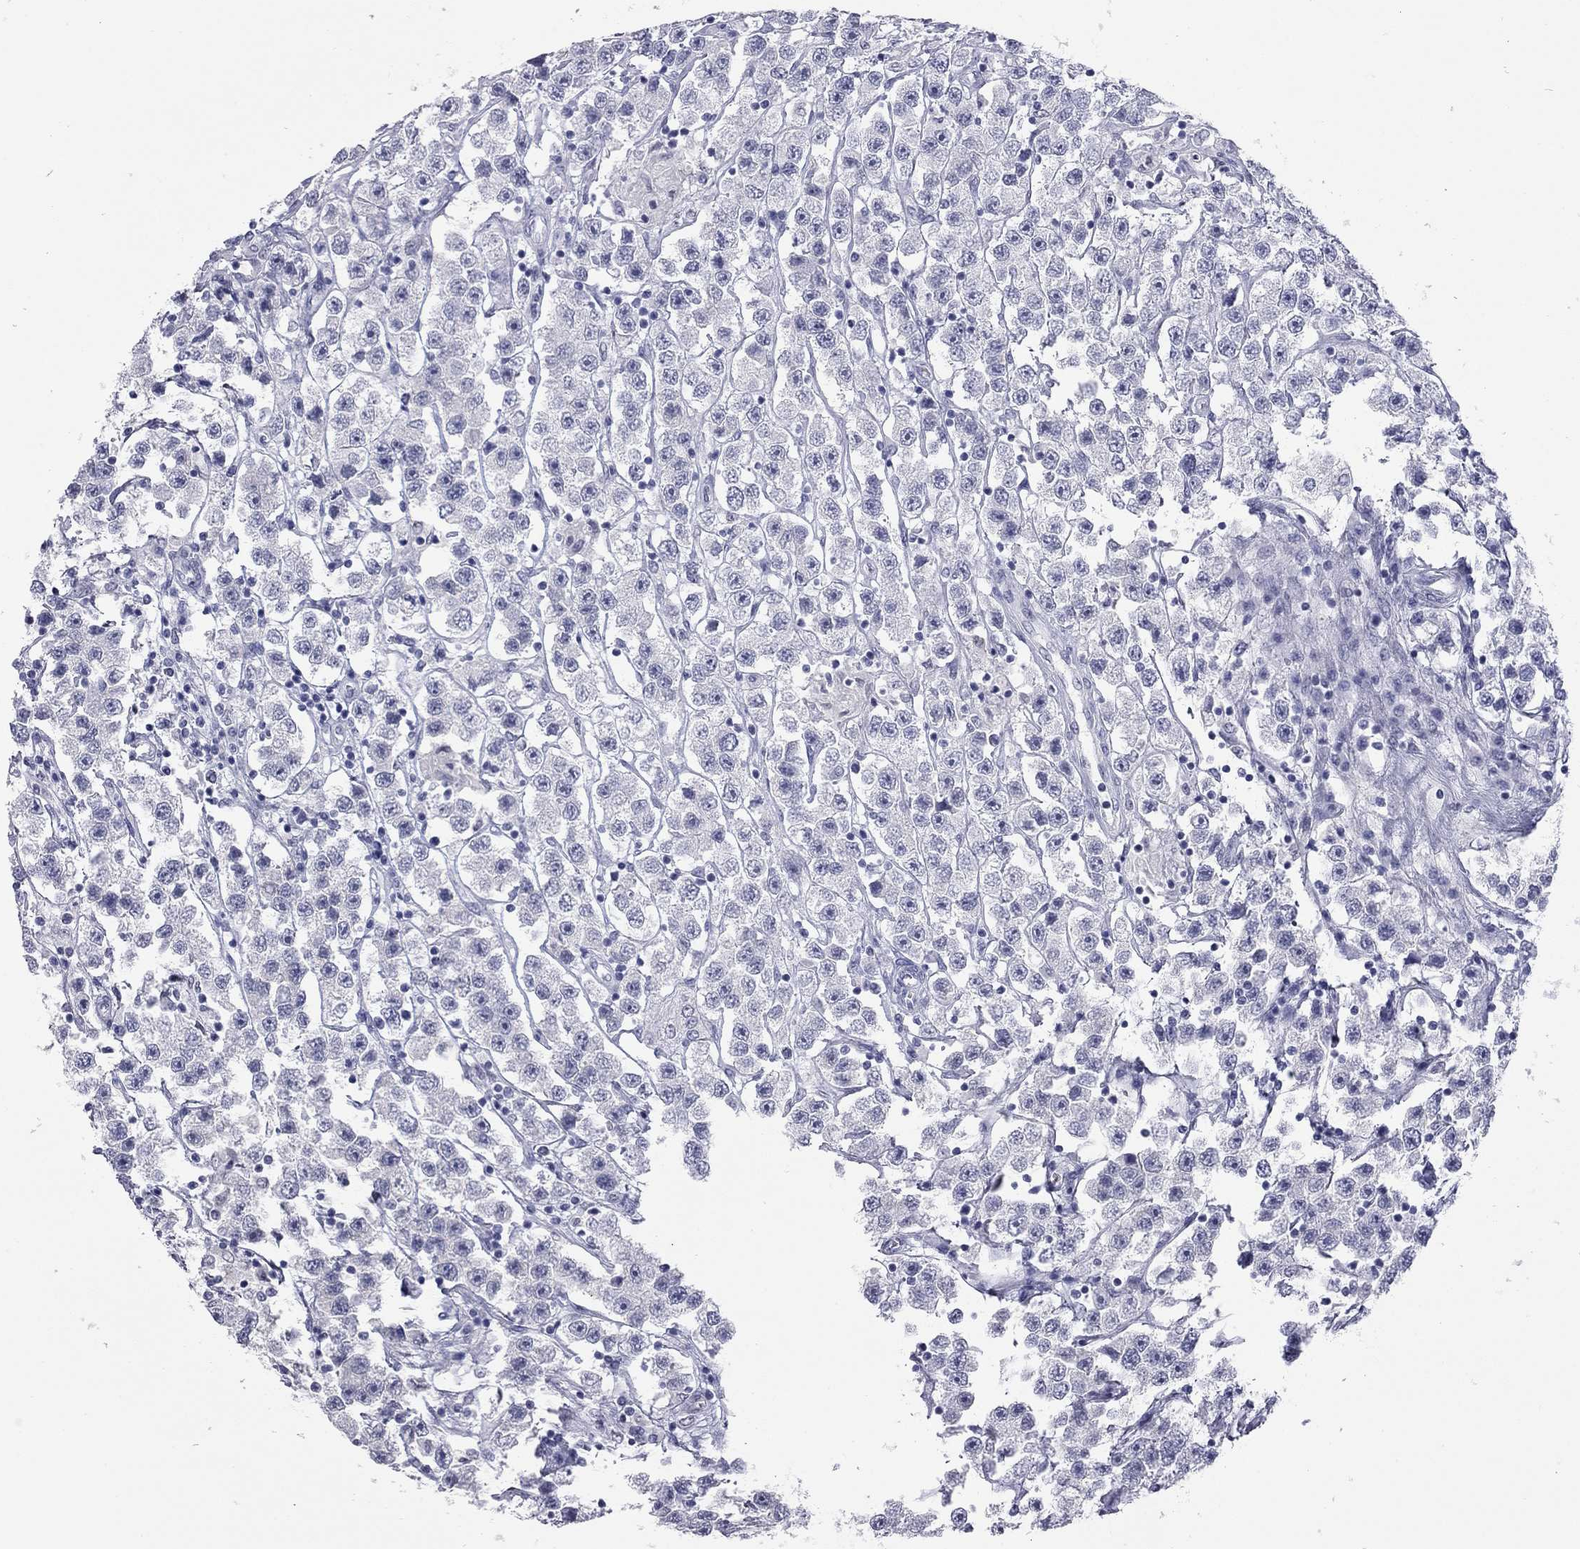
{"staining": {"intensity": "negative", "quantity": "none", "location": "none"}, "tissue": "testis cancer", "cell_type": "Tumor cells", "image_type": "cancer", "snomed": [{"axis": "morphology", "description": "Seminoma, NOS"}, {"axis": "topography", "description": "Testis"}], "caption": "This is a micrograph of immunohistochemistry staining of seminoma (testis), which shows no positivity in tumor cells.", "gene": "AK8", "patient": {"sex": "male", "age": 45}}